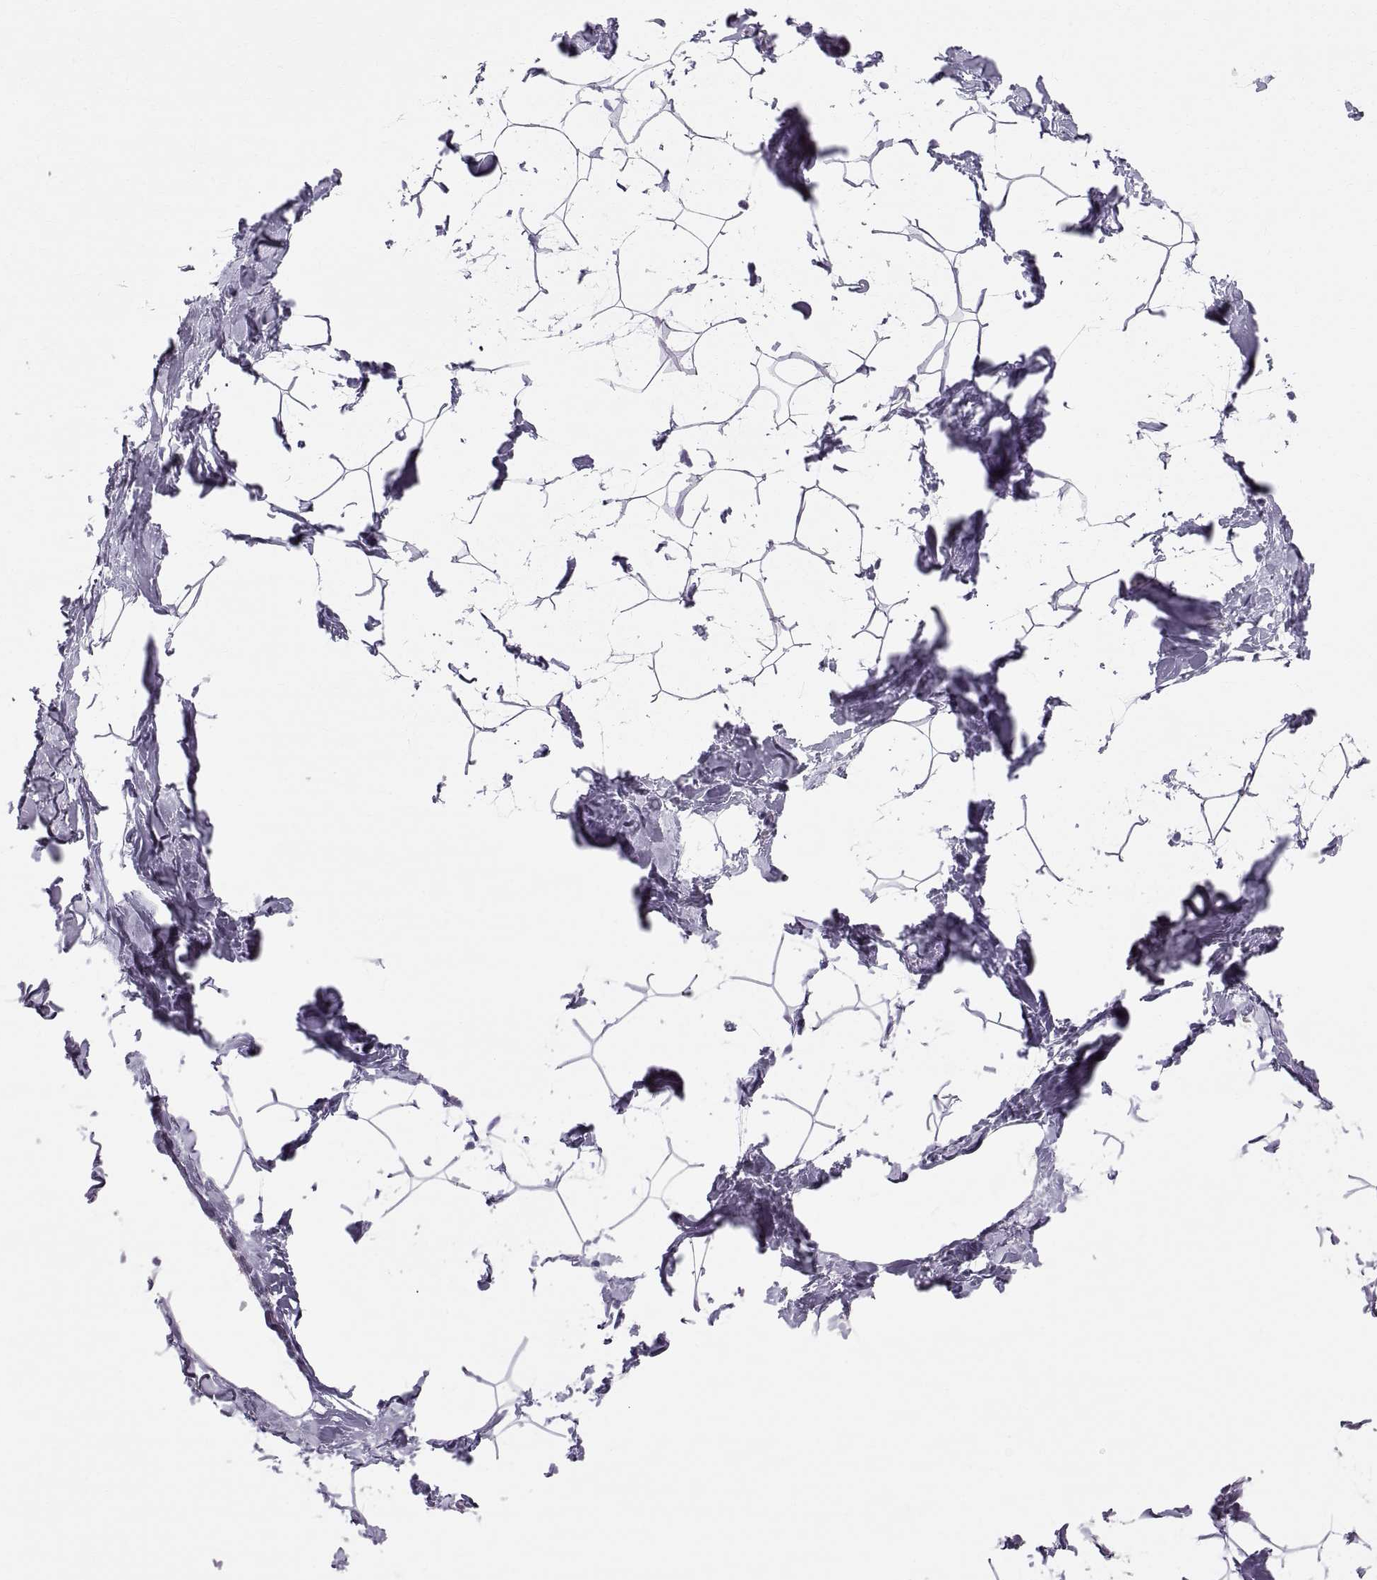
{"staining": {"intensity": "negative", "quantity": "none", "location": "none"}, "tissue": "breast", "cell_type": "Adipocytes", "image_type": "normal", "snomed": [{"axis": "morphology", "description": "Normal tissue, NOS"}, {"axis": "topography", "description": "Breast"}], "caption": "The image demonstrates no staining of adipocytes in unremarkable breast.", "gene": "SLC22A6", "patient": {"sex": "female", "age": 32}}